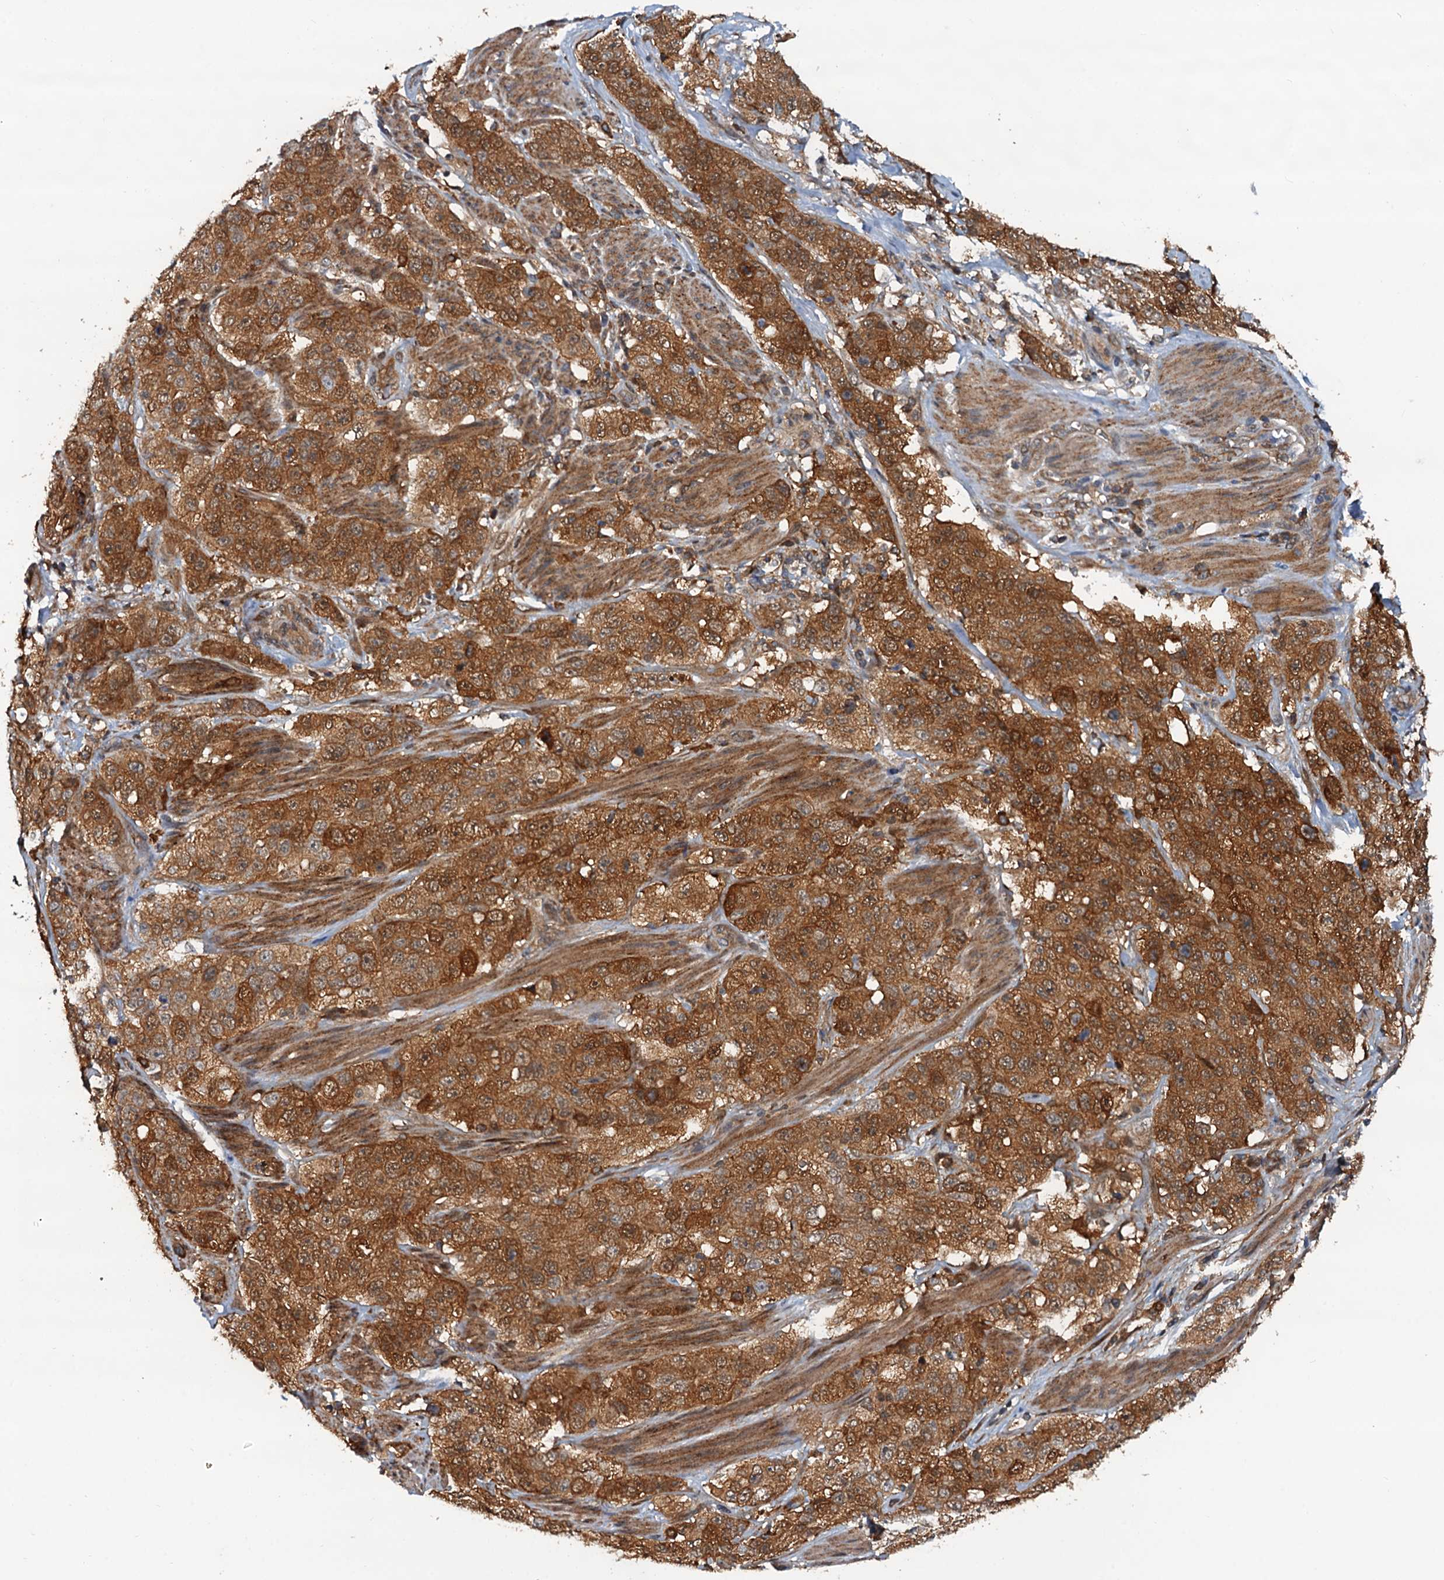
{"staining": {"intensity": "moderate", "quantity": ">75%", "location": "cytoplasmic/membranous"}, "tissue": "stomach cancer", "cell_type": "Tumor cells", "image_type": "cancer", "snomed": [{"axis": "morphology", "description": "Adenocarcinoma, NOS"}, {"axis": "topography", "description": "Stomach"}], "caption": "A photomicrograph showing moderate cytoplasmic/membranous staining in approximately >75% of tumor cells in stomach adenocarcinoma, as visualized by brown immunohistochemical staining.", "gene": "AAGAB", "patient": {"sex": "male", "age": 48}}